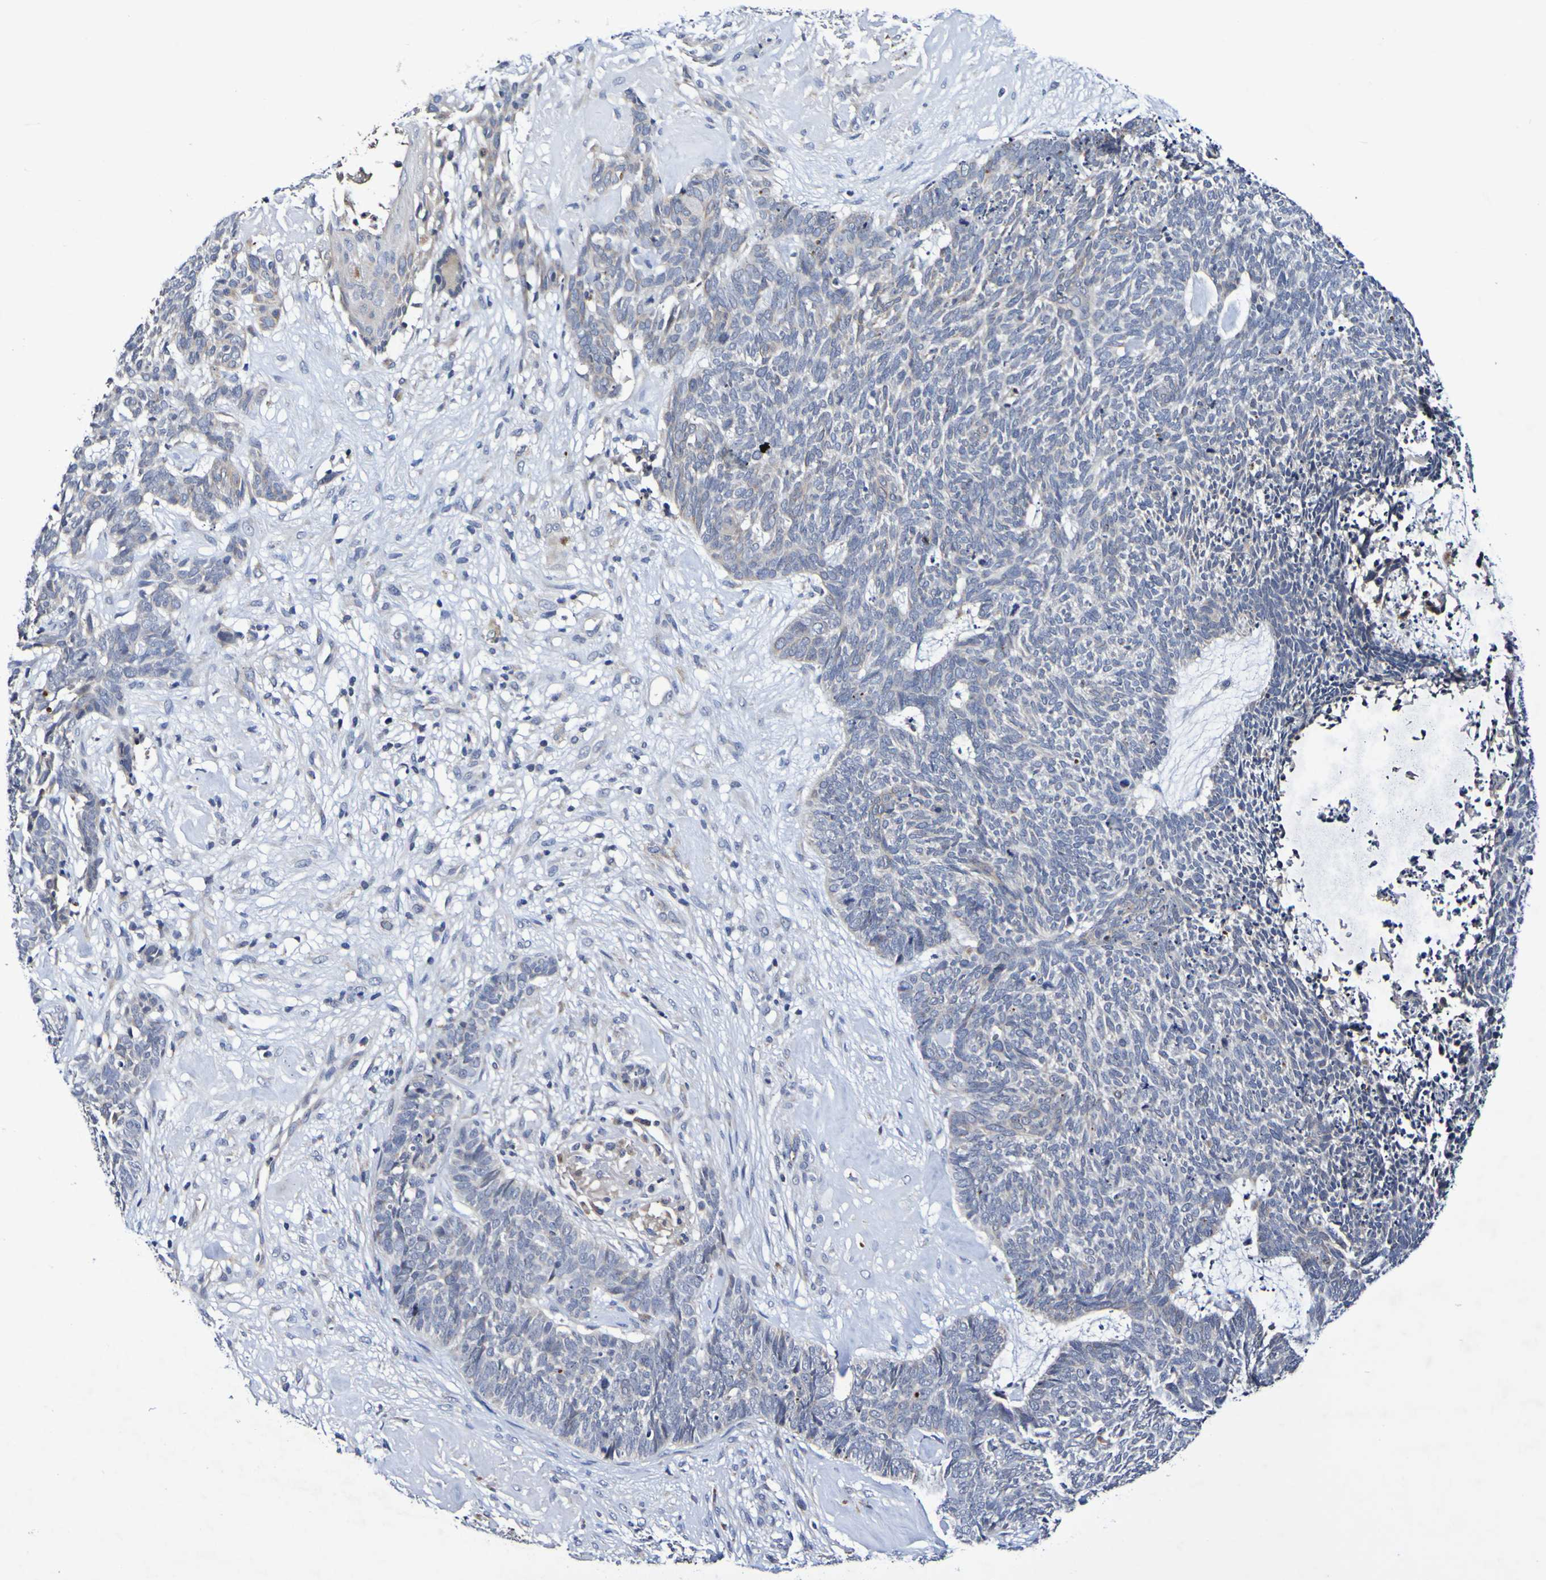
{"staining": {"intensity": "negative", "quantity": "none", "location": "none"}, "tissue": "skin cancer", "cell_type": "Tumor cells", "image_type": "cancer", "snomed": [{"axis": "morphology", "description": "Basal cell carcinoma"}, {"axis": "topography", "description": "Skin"}], "caption": "DAB immunohistochemical staining of human skin basal cell carcinoma reveals no significant expression in tumor cells.", "gene": "PTP4A2", "patient": {"sex": "female", "age": 84}}